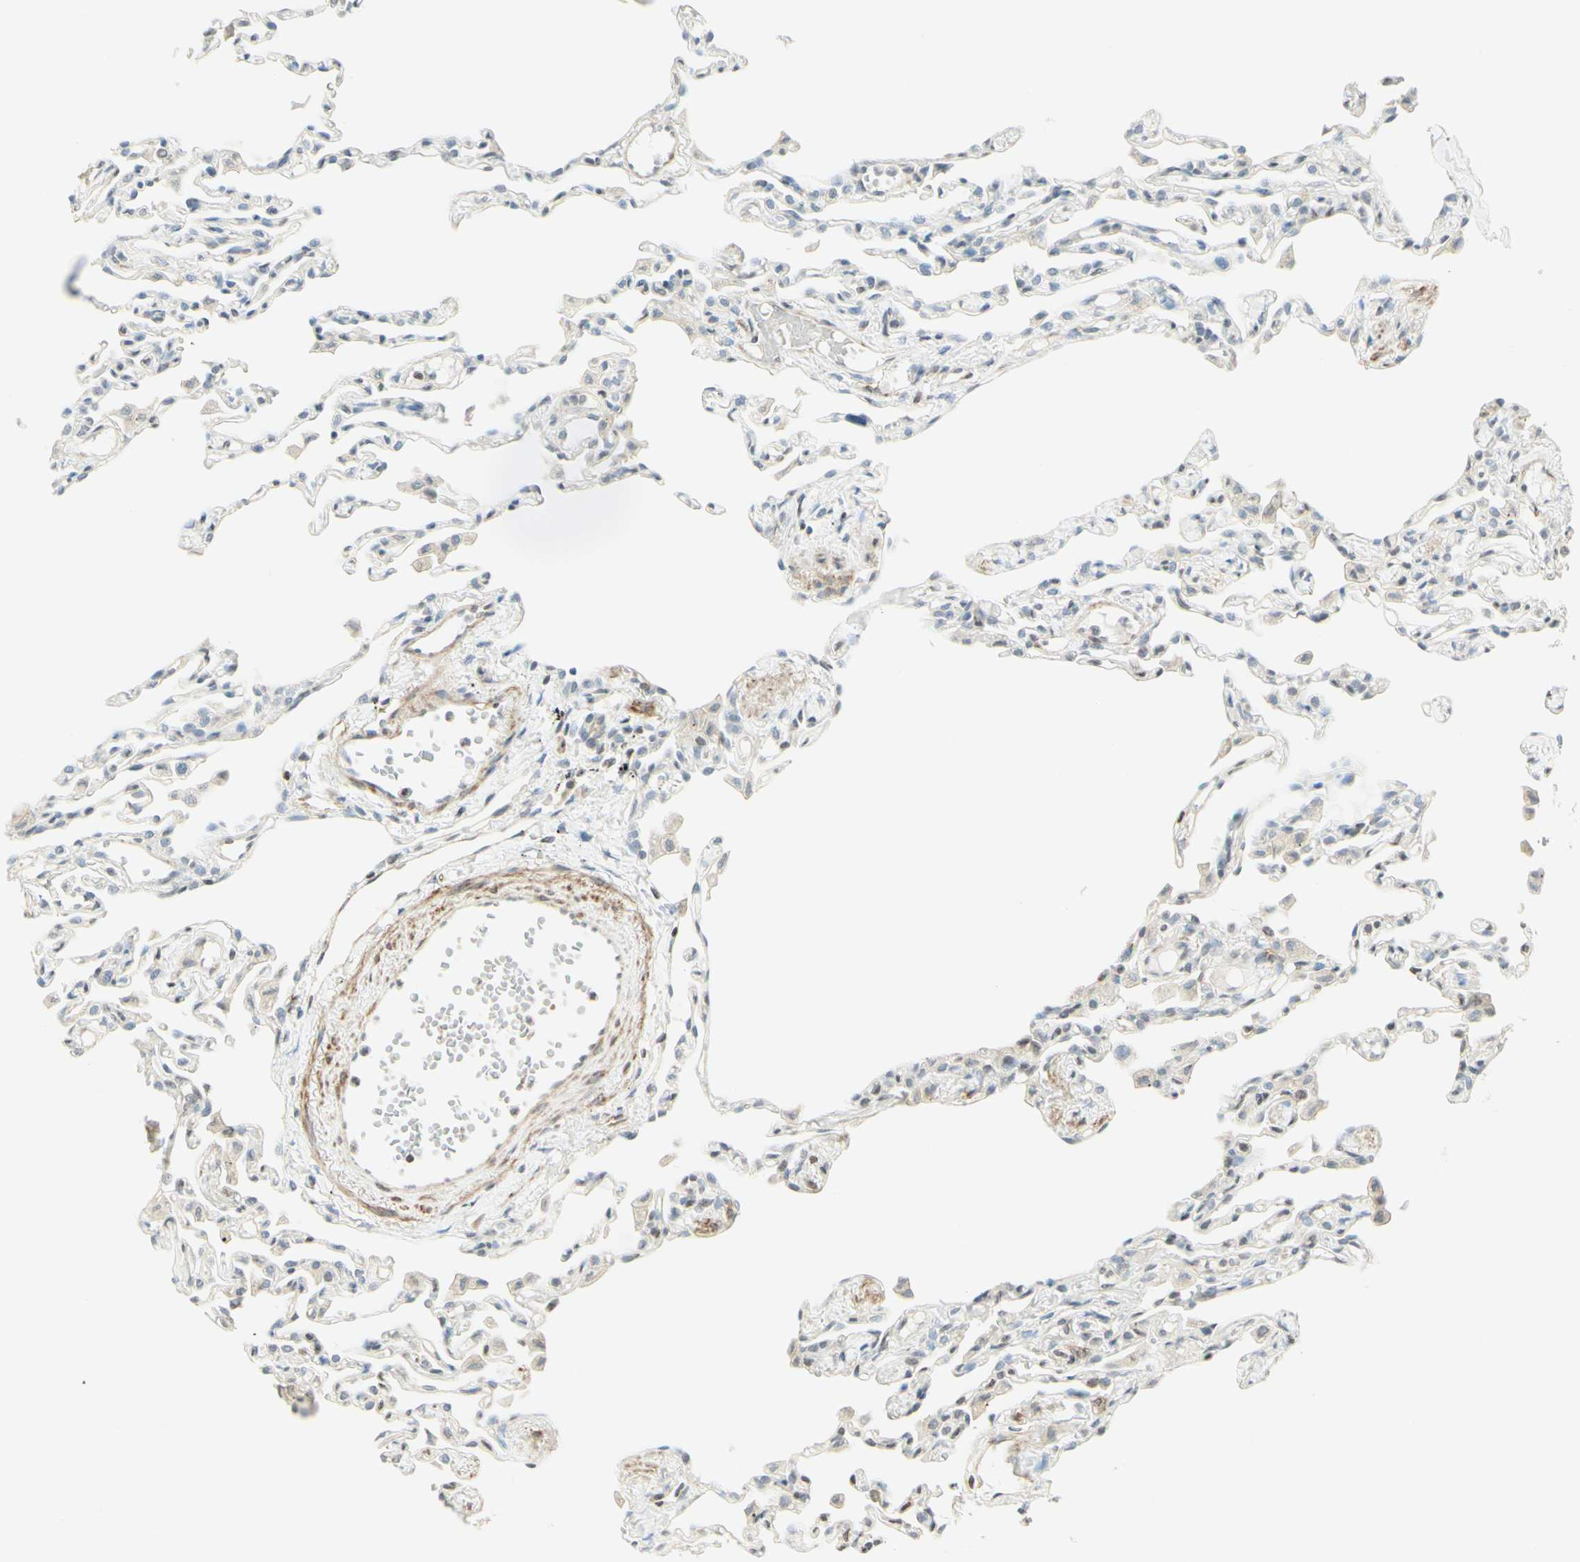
{"staining": {"intensity": "negative", "quantity": "none", "location": "none"}, "tissue": "lung", "cell_type": "Alveolar cells", "image_type": "normal", "snomed": [{"axis": "morphology", "description": "Normal tissue, NOS"}, {"axis": "topography", "description": "Lung"}], "caption": "Immunohistochemical staining of normal lung displays no significant positivity in alveolar cells.", "gene": "MAP1B", "patient": {"sex": "female", "age": 49}}